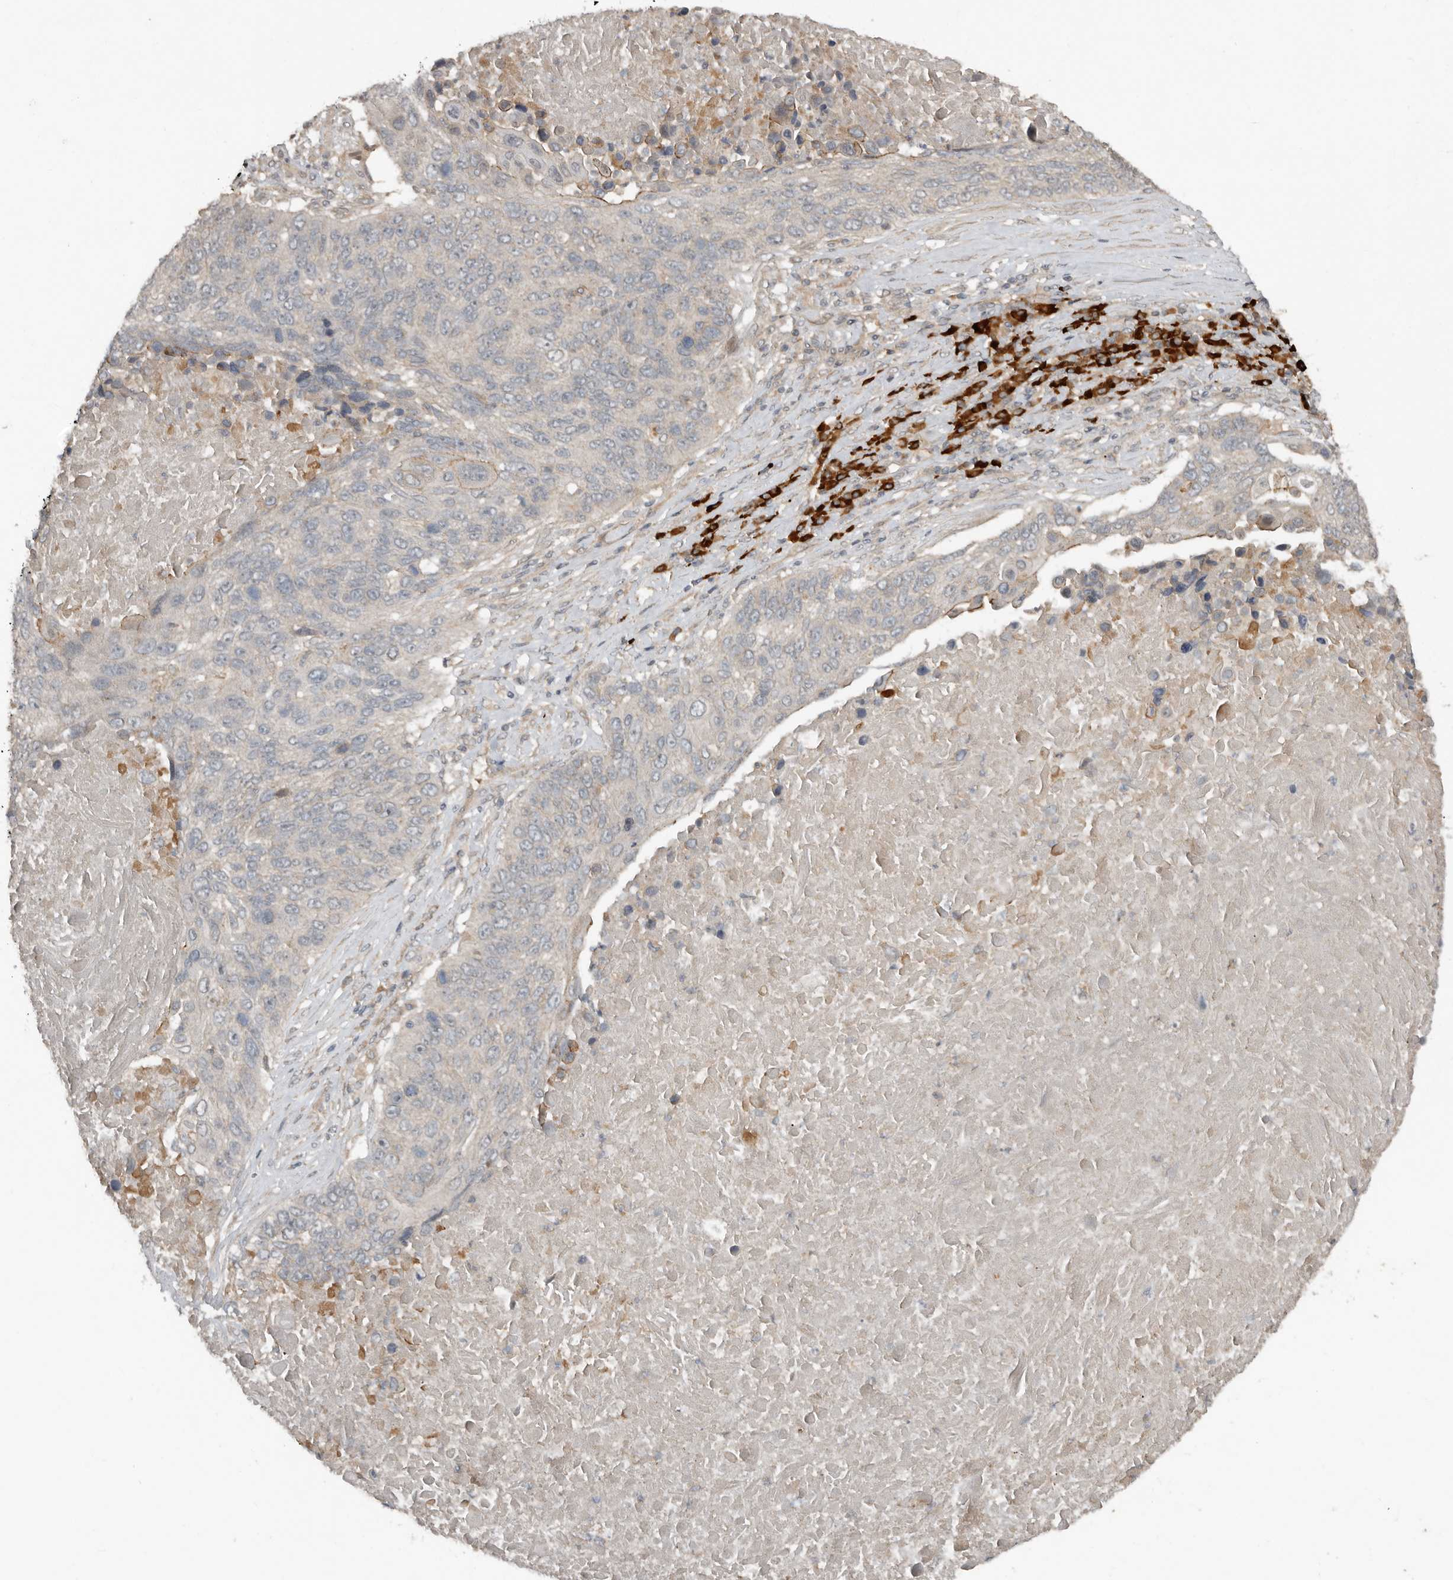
{"staining": {"intensity": "negative", "quantity": "none", "location": "none"}, "tissue": "lung cancer", "cell_type": "Tumor cells", "image_type": "cancer", "snomed": [{"axis": "morphology", "description": "Squamous cell carcinoma, NOS"}, {"axis": "topography", "description": "Lung"}], "caption": "This is an IHC micrograph of human lung squamous cell carcinoma. There is no positivity in tumor cells.", "gene": "TEAD3", "patient": {"sex": "male", "age": 66}}